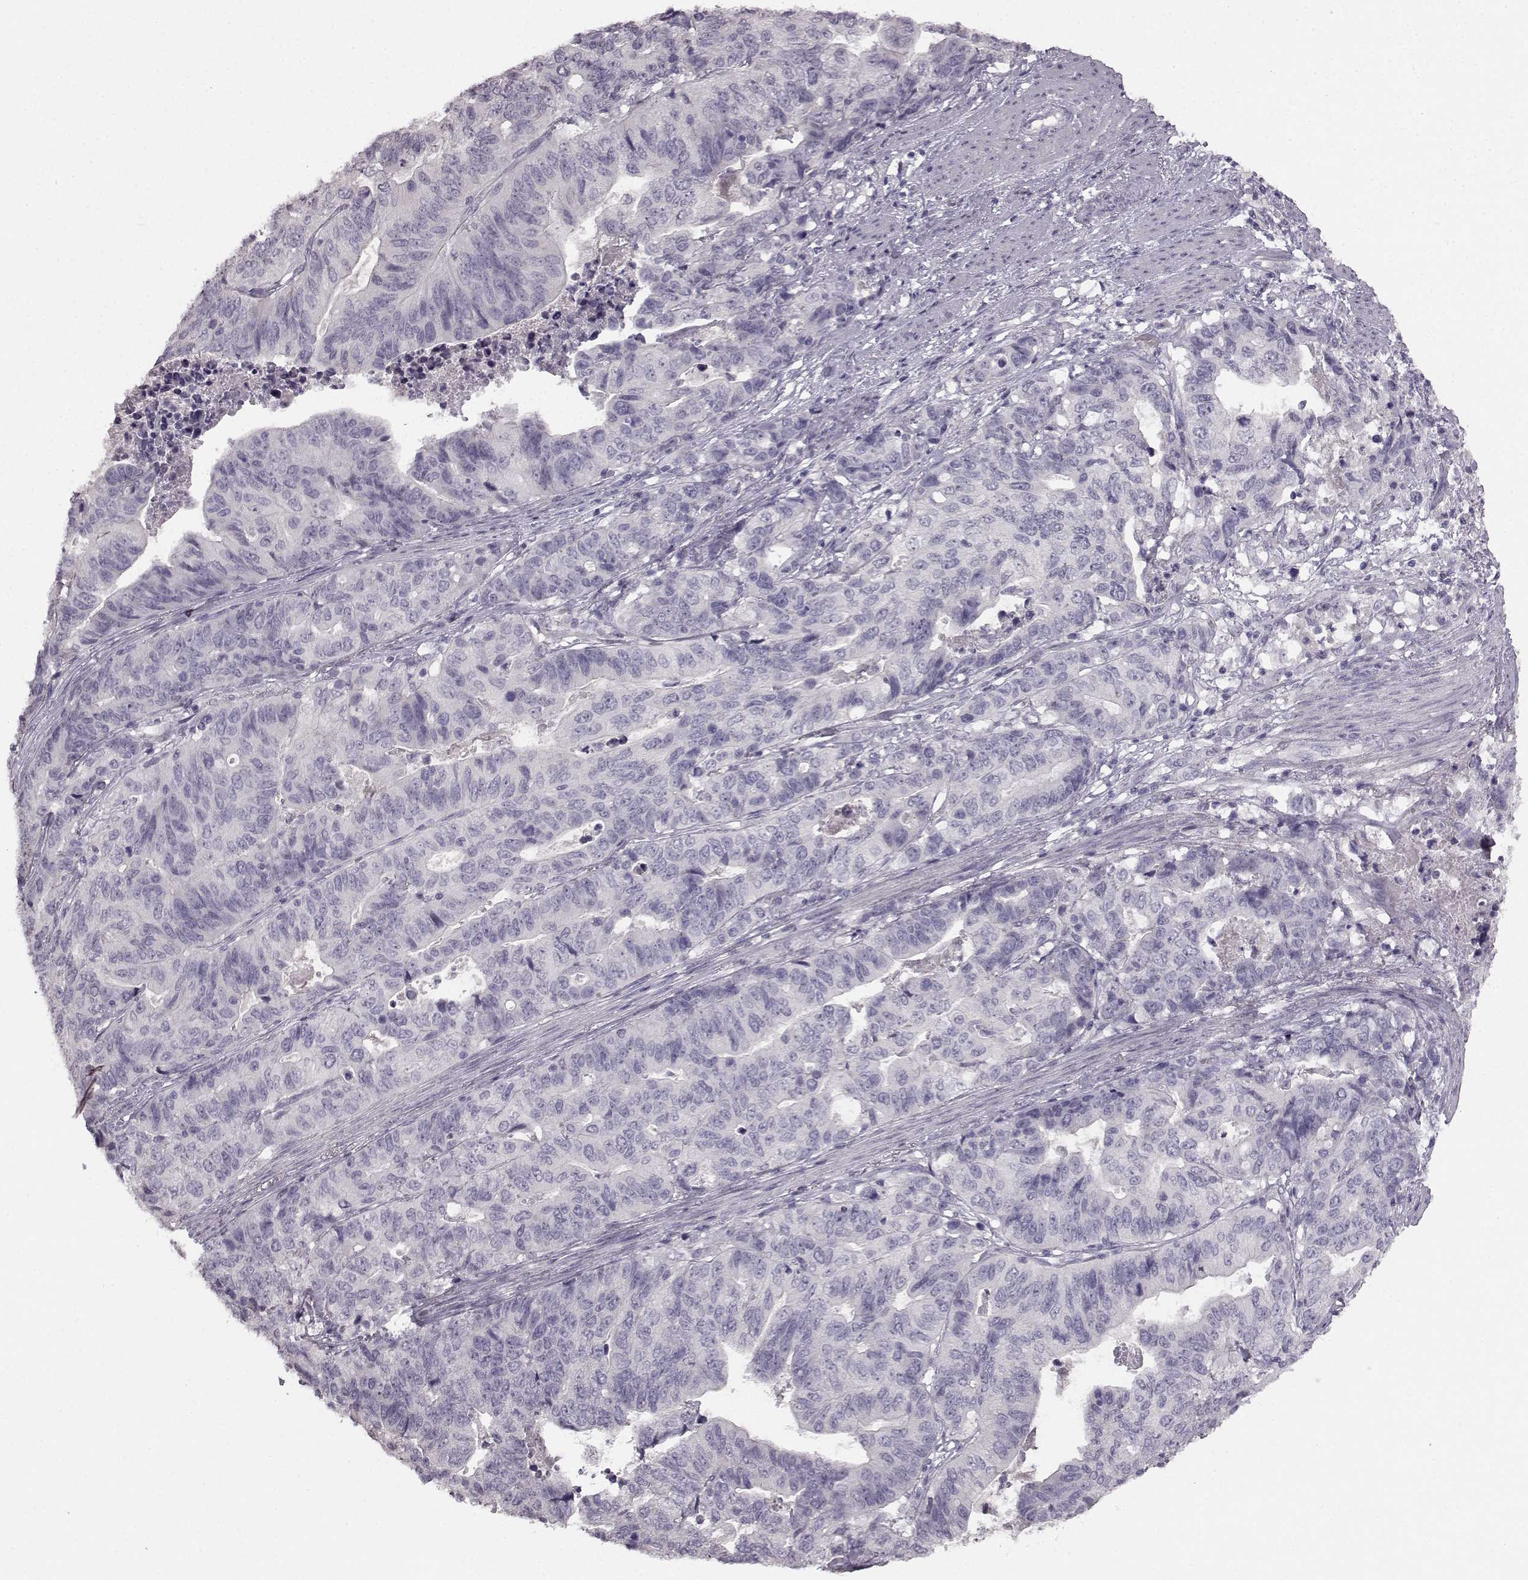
{"staining": {"intensity": "negative", "quantity": "none", "location": "none"}, "tissue": "stomach cancer", "cell_type": "Tumor cells", "image_type": "cancer", "snomed": [{"axis": "morphology", "description": "Adenocarcinoma, NOS"}, {"axis": "topography", "description": "Stomach, upper"}], "caption": "Immunohistochemical staining of human stomach cancer (adenocarcinoma) demonstrates no significant staining in tumor cells.", "gene": "LHB", "patient": {"sex": "female", "age": 67}}